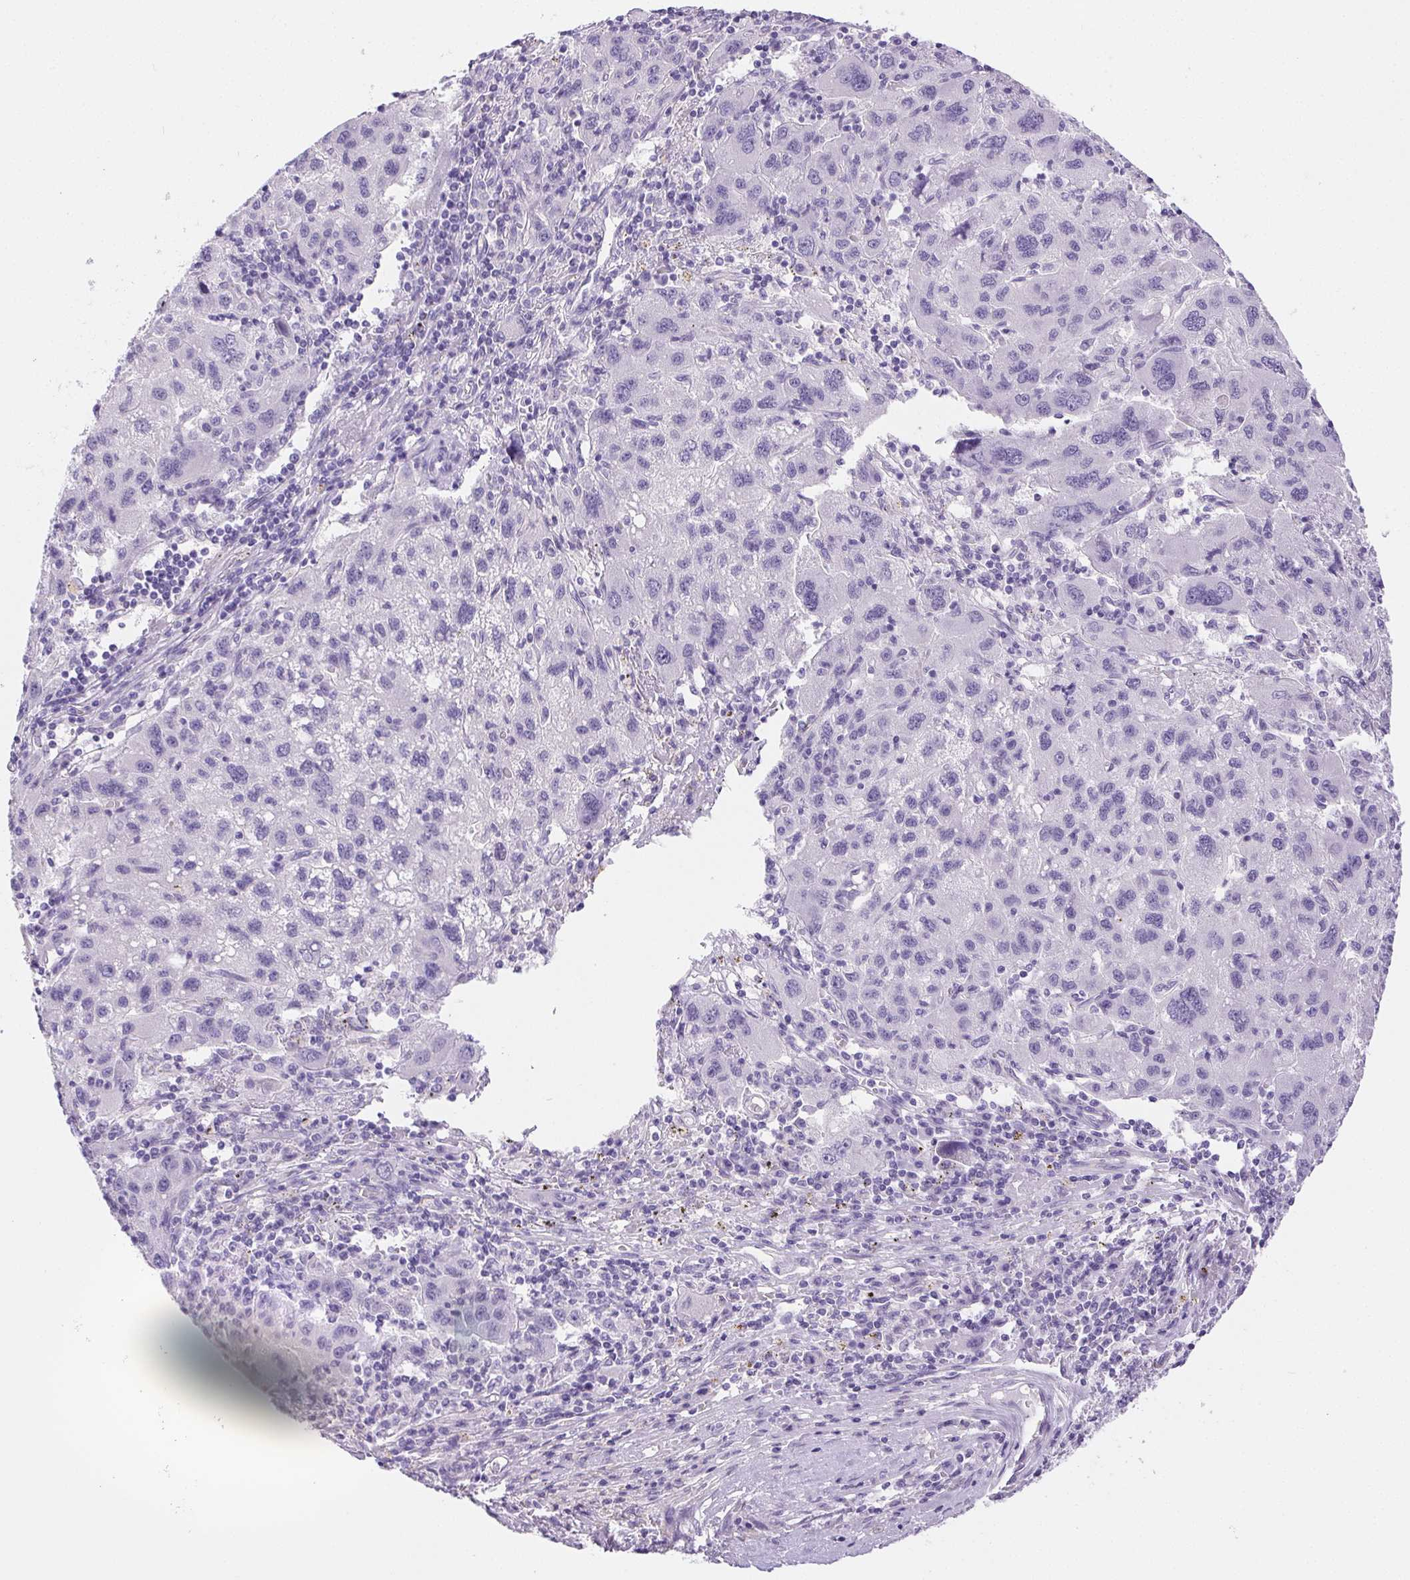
{"staining": {"intensity": "negative", "quantity": "none", "location": "none"}, "tissue": "liver cancer", "cell_type": "Tumor cells", "image_type": "cancer", "snomed": [{"axis": "morphology", "description": "Carcinoma, Hepatocellular, NOS"}, {"axis": "topography", "description": "Liver"}], "caption": "DAB (3,3'-diaminobenzidine) immunohistochemical staining of liver cancer (hepatocellular carcinoma) exhibits no significant expression in tumor cells.", "gene": "PNLIP", "patient": {"sex": "female", "age": 77}}